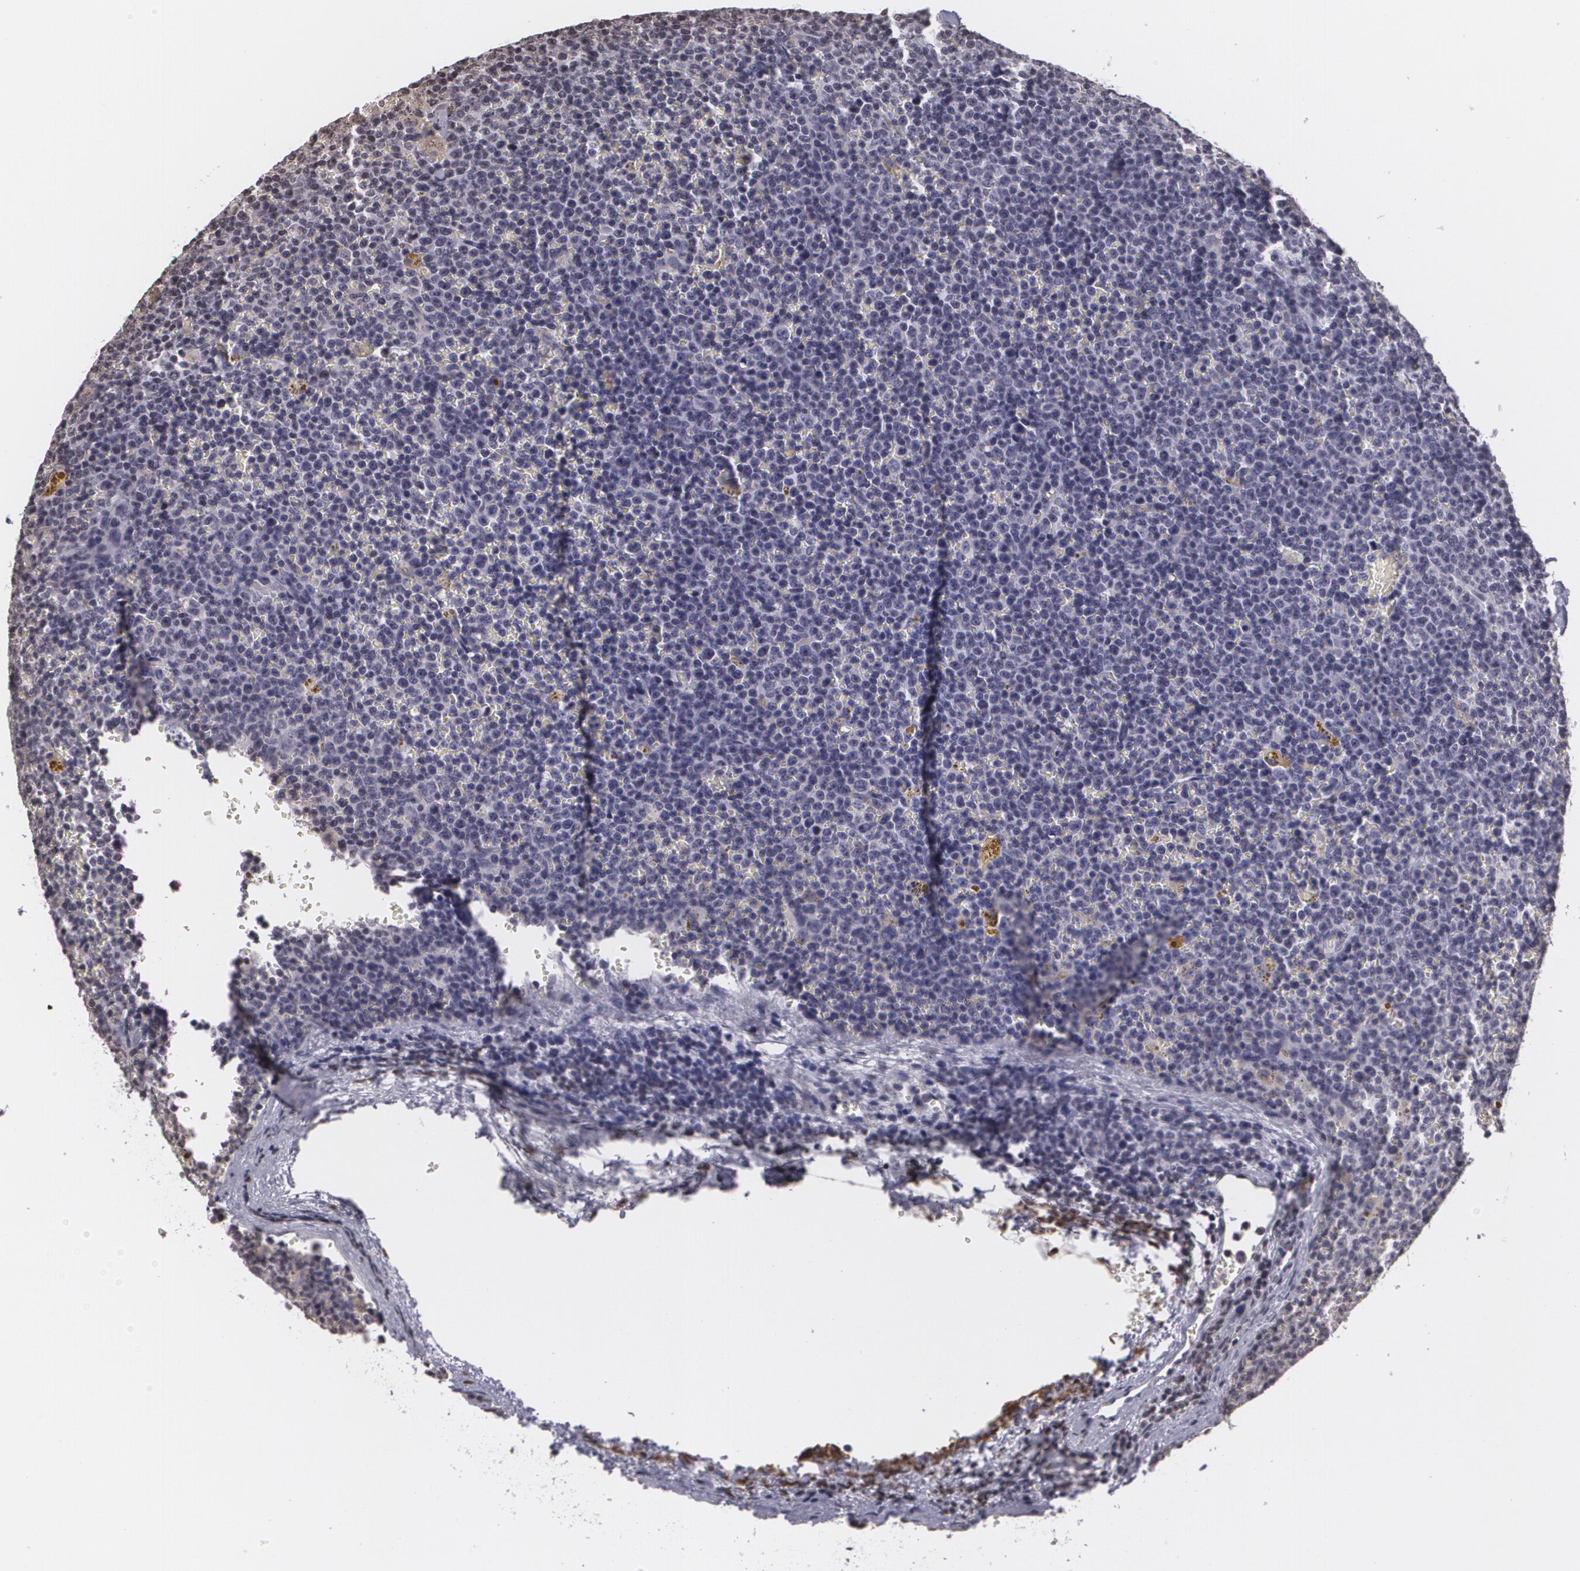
{"staining": {"intensity": "negative", "quantity": "none", "location": "none"}, "tissue": "lymphoma", "cell_type": "Tumor cells", "image_type": "cancer", "snomed": [{"axis": "morphology", "description": "Malignant lymphoma, non-Hodgkin's type, Low grade"}, {"axis": "topography", "description": "Lymph node"}], "caption": "DAB (3,3'-diaminobenzidine) immunohistochemical staining of human malignant lymphoma, non-Hodgkin's type (low-grade) exhibits no significant expression in tumor cells.", "gene": "MUC1", "patient": {"sex": "male", "age": 50}}